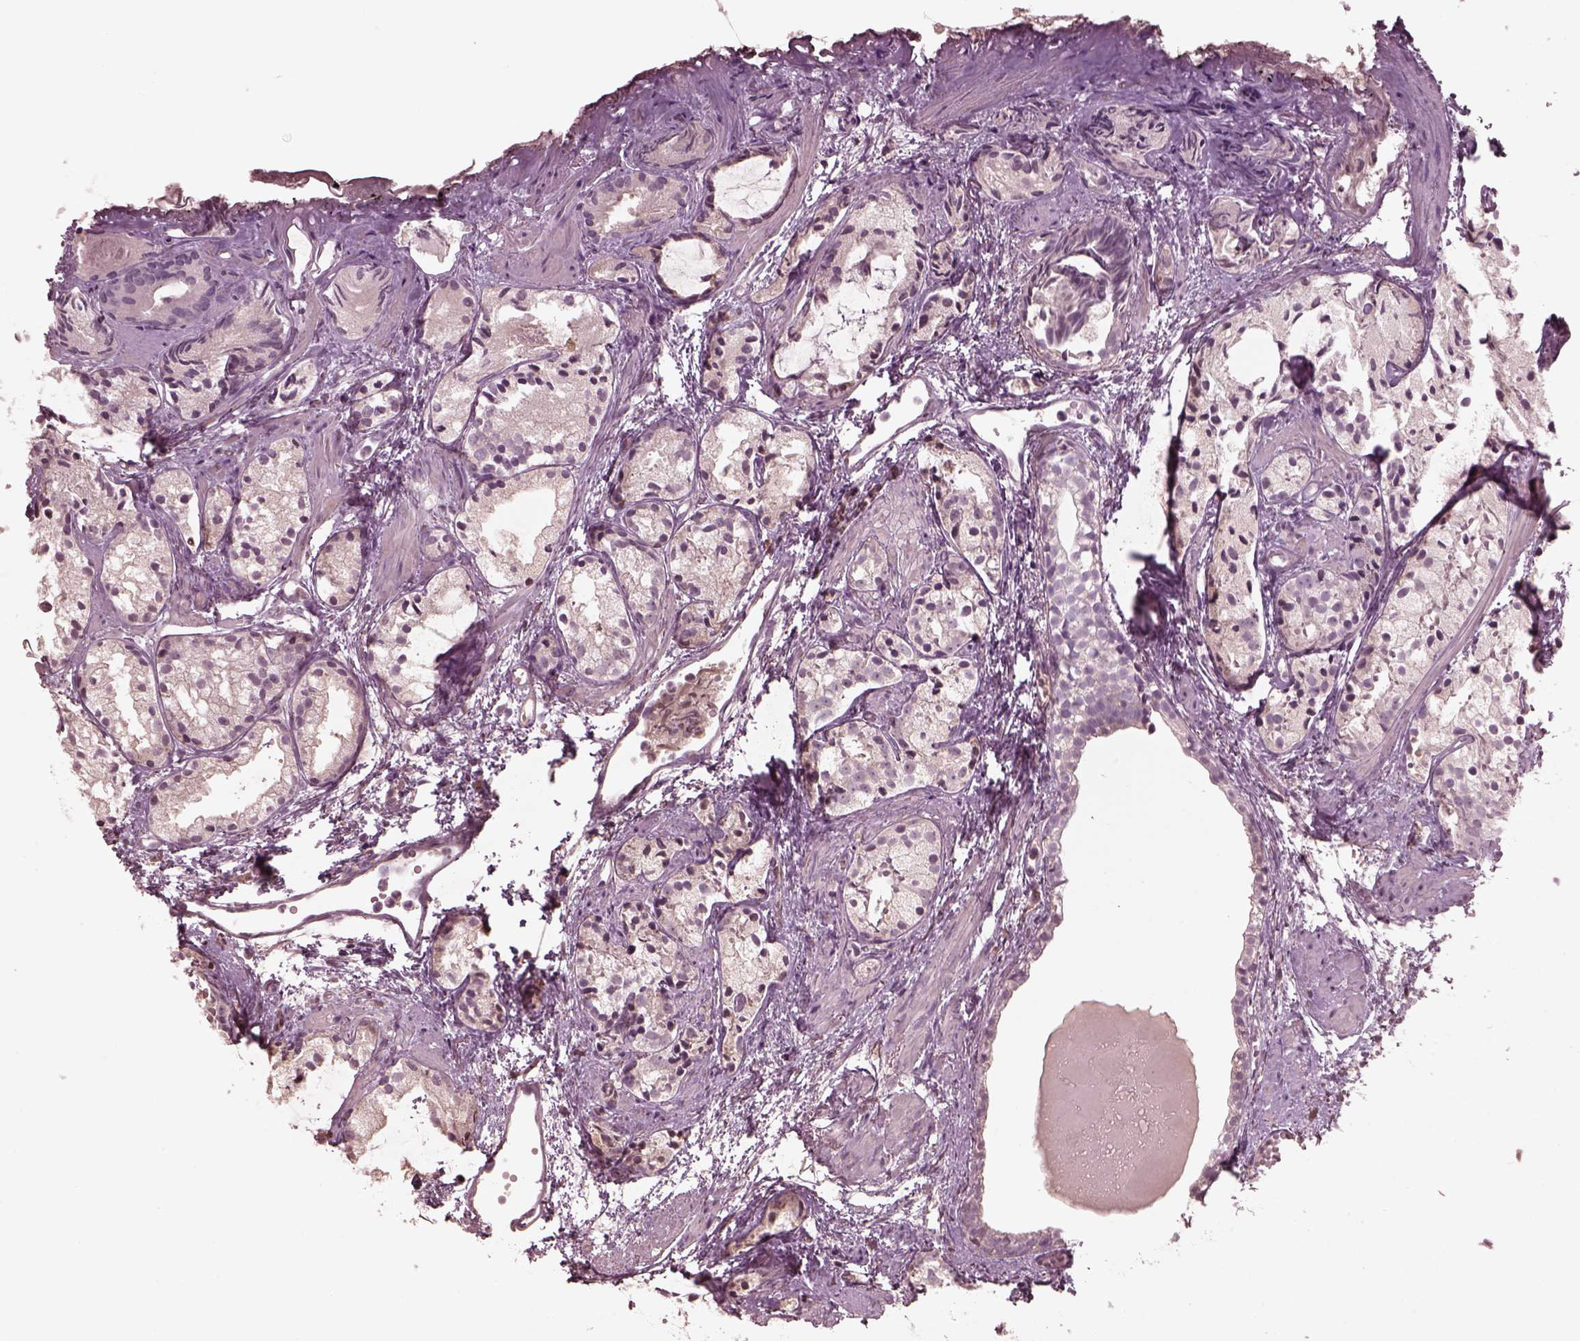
{"staining": {"intensity": "negative", "quantity": "none", "location": "none"}, "tissue": "prostate cancer", "cell_type": "Tumor cells", "image_type": "cancer", "snomed": [{"axis": "morphology", "description": "Adenocarcinoma, High grade"}, {"axis": "topography", "description": "Prostate"}], "caption": "IHC image of neoplastic tissue: human adenocarcinoma (high-grade) (prostate) stained with DAB (3,3'-diaminobenzidine) reveals no significant protein staining in tumor cells.", "gene": "VWA5B1", "patient": {"sex": "male", "age": 85}}